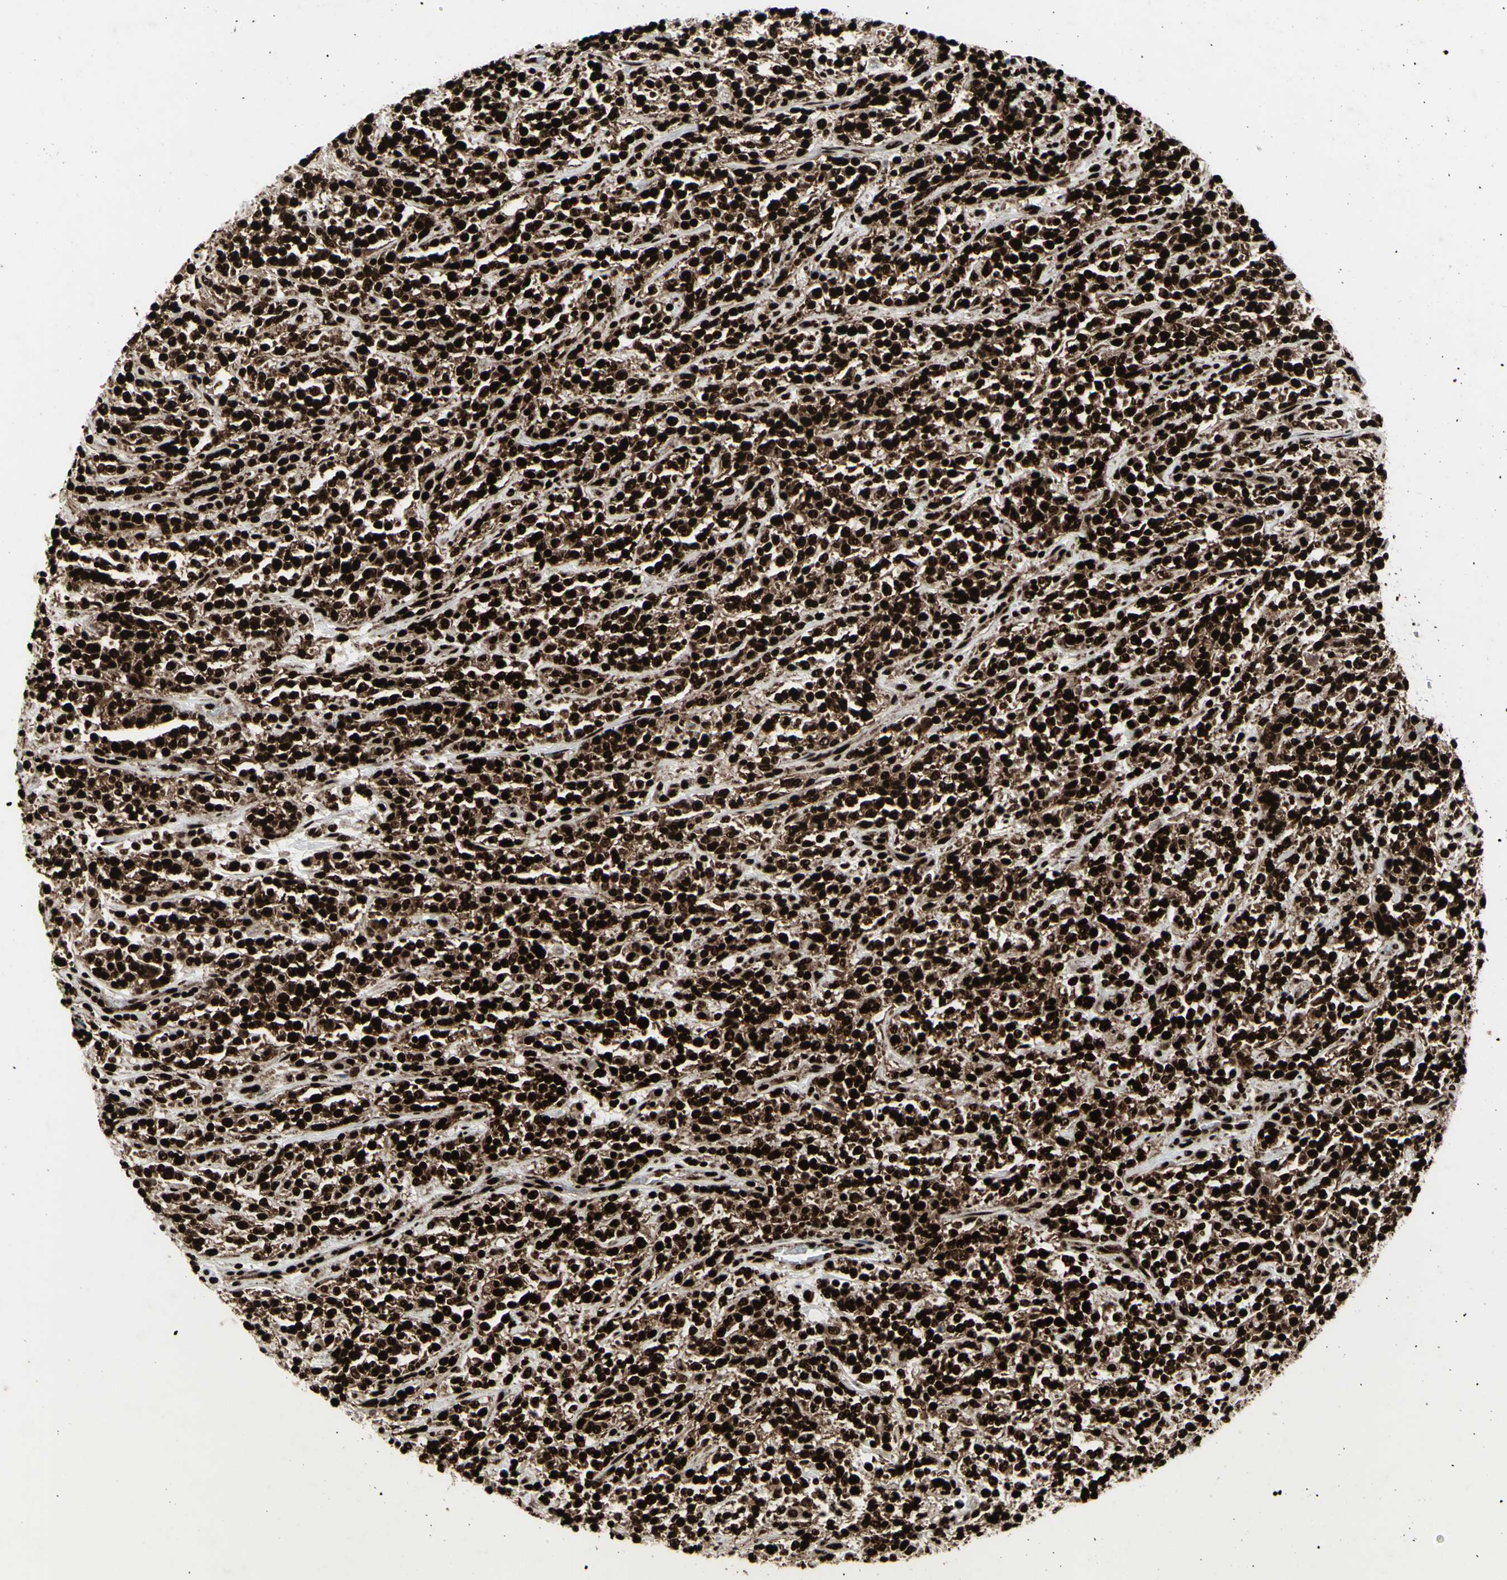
{"staining": {"intensity": "strong", "quantity": ">75%", "location": "cytoplasmic/membranous,nuclear"}, "tissue": "lymphoma", "cell_type": "Tumor cells", "image_type": "cancer", "snomed": [{"axis": "morphology", "description": "Malignant lymphoma, non-Hodgkin's type, High grade"}, {"axis": "topography", "description": "Soft tissue"}], "caption": "Tumor cells demonstrate strong cytoplasmic/membranous and nuclear positivity in approximately >75% of cells in malignant lymphoma, non-Hodgkin's type (high-grade).", "gene": "U2AF2", "patient": {"sex": "male", "age": 18}}